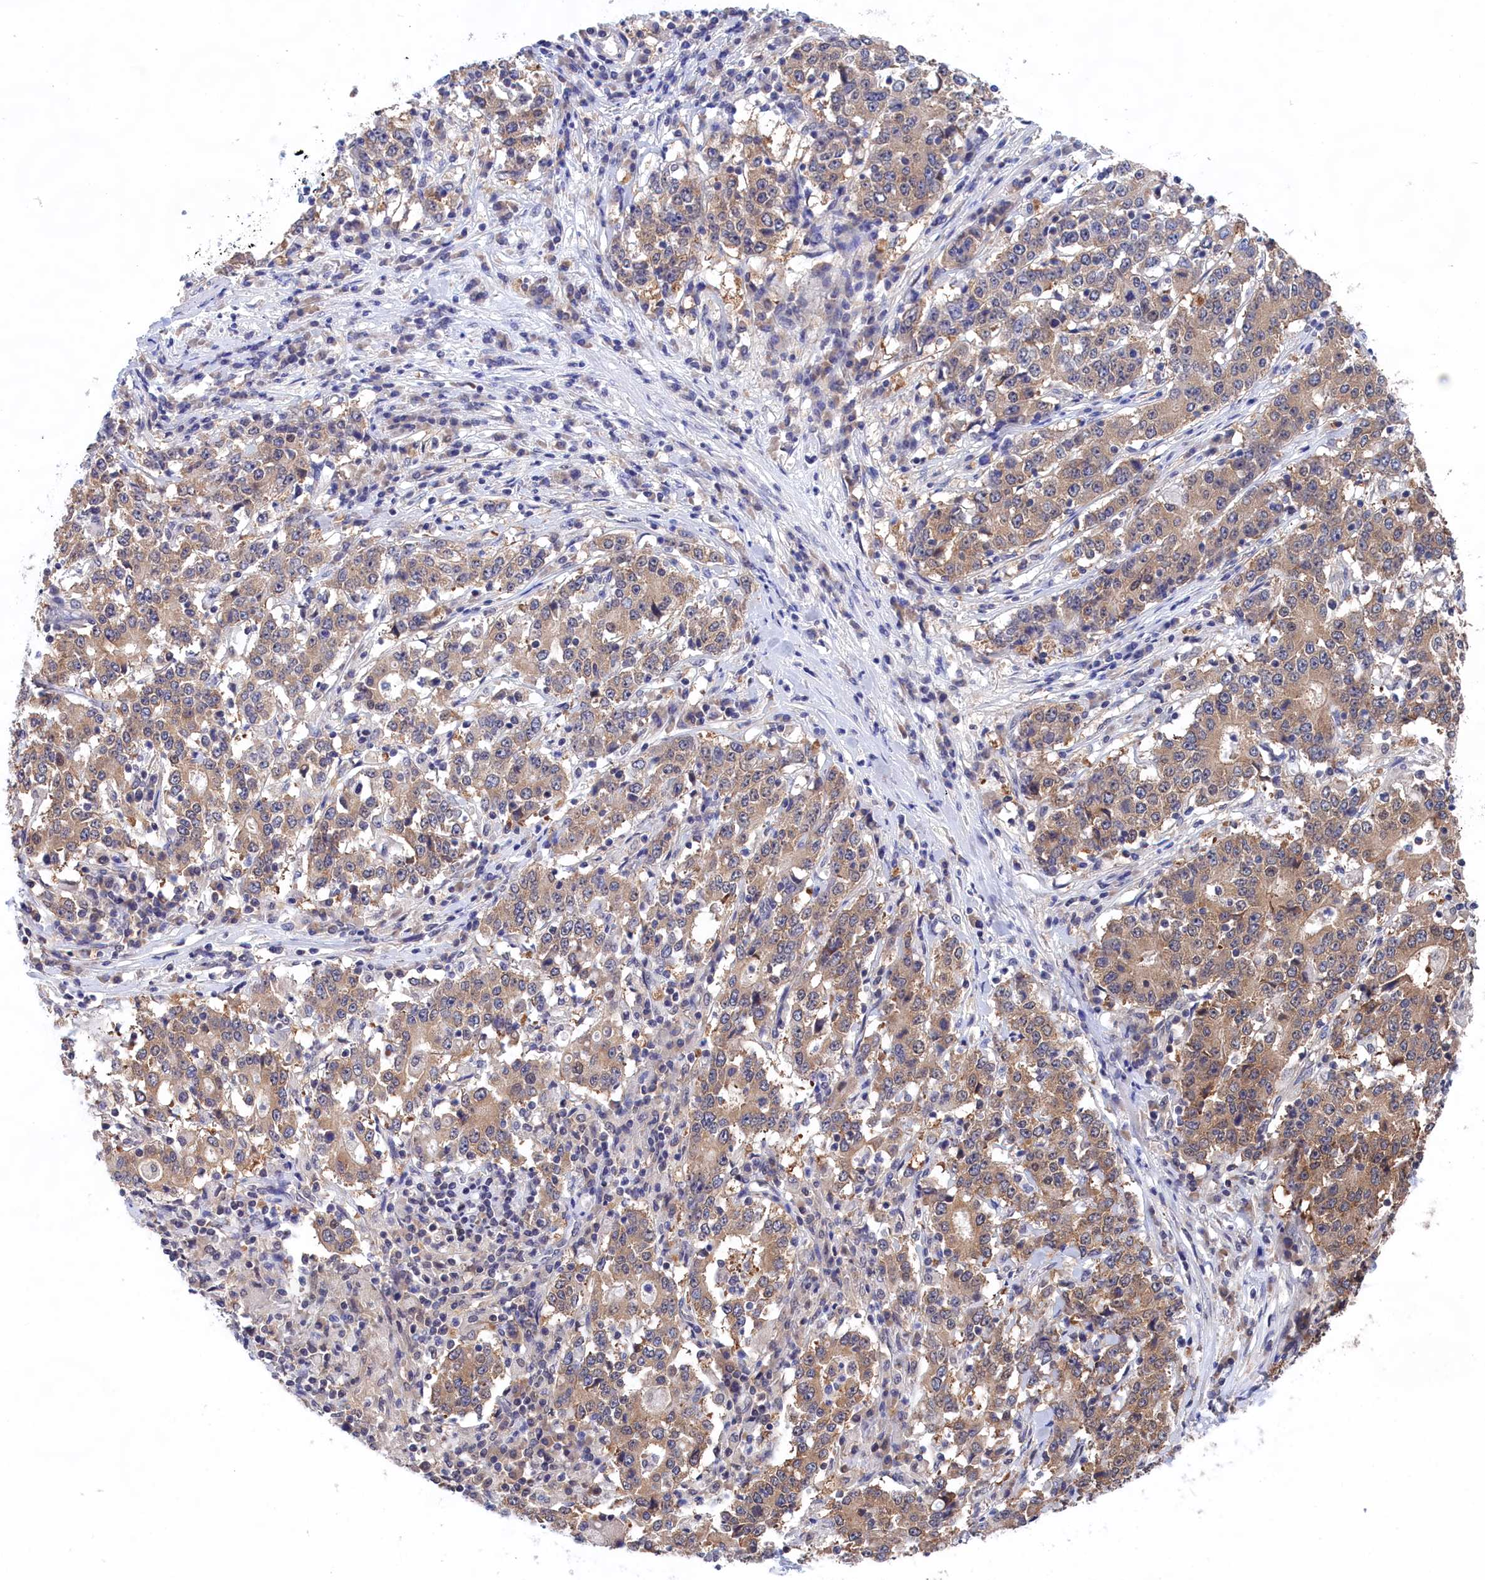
{"staining": {"intensity": "weak", "quantity": ">75%", "location": "cytoplasmic/membranous"}, "tissue": "stomach cancer", "cell_type": "Tumor cells", "image_type": "cancer", "snomed": [{"axis": "morphology", "description": "Adenocarcinoma, NOS"}, {"axis": "topography", "description": "Stomach"}], "caption": "High-power microscopy captured an immunohistochemistry photomicrograph of stomach cancer (adenocarcinoma), revealing weak cytoplasmic/membranous positivity in approximately >75% of tumor cells.", "gene": "PGP", "patient": {"sex": "male", "age": 59}}